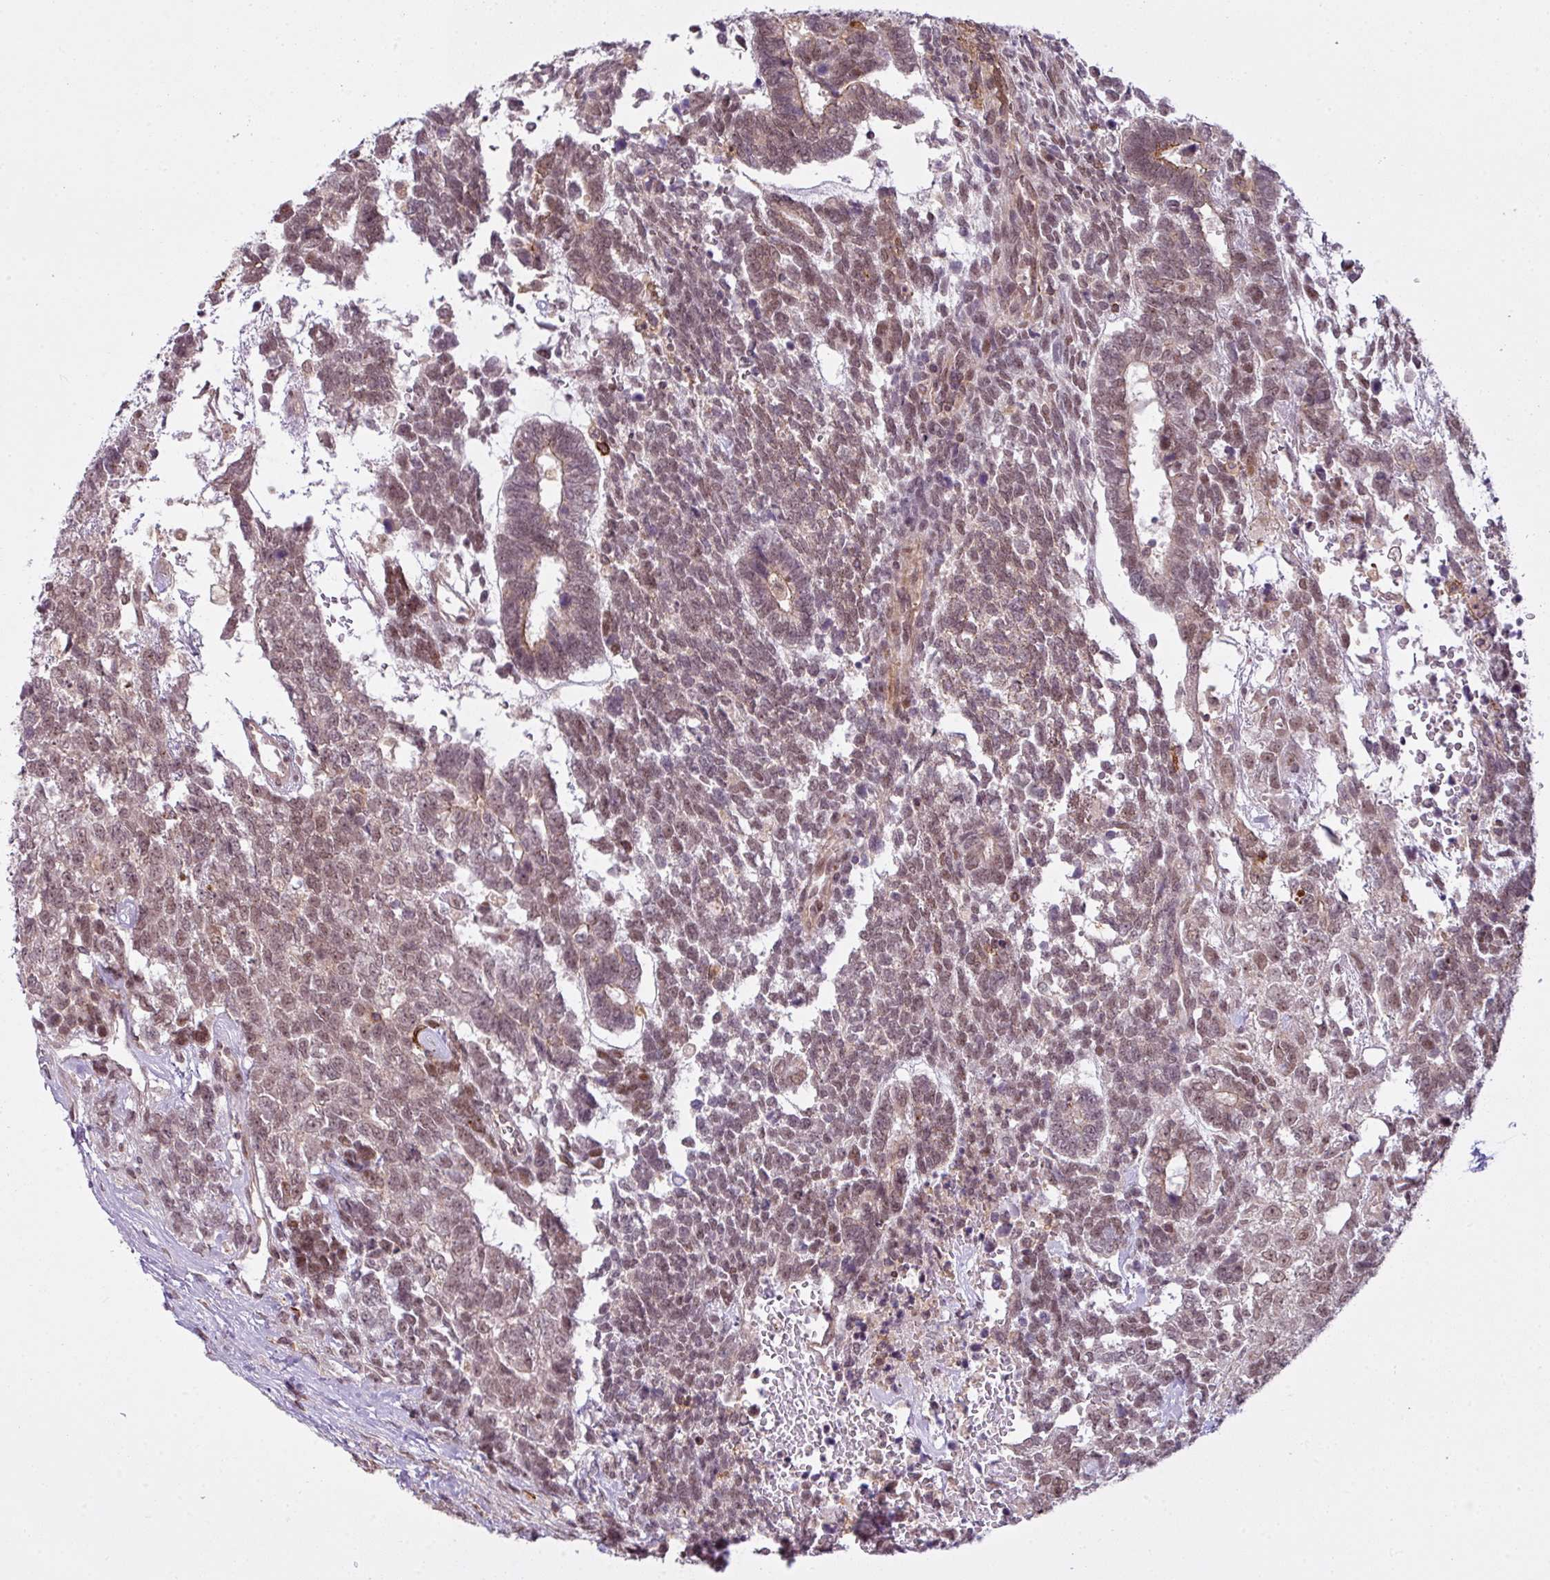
{"staining": {"intensity": "weak", "quantity": ">75%", "location": "nuclear"}, "tissue": "testis cancer", "cell_type": "Tumor cells", "image_type": "cancer", "snomed": [{"axis": "morphology", "description": "Carcinoma, Embryonal, NOS"}, {"axis": "topography", "description": "Testis"}], "caption": "A brown stain labels weak nuclear staining of a protein in testis cancer (embryonal carcinoma) tumor cells. (IHC, brightfield microscopy, high magnification).", "gene": "ZC2HC1C", "patient": {"sex": "male", "age": 23}}